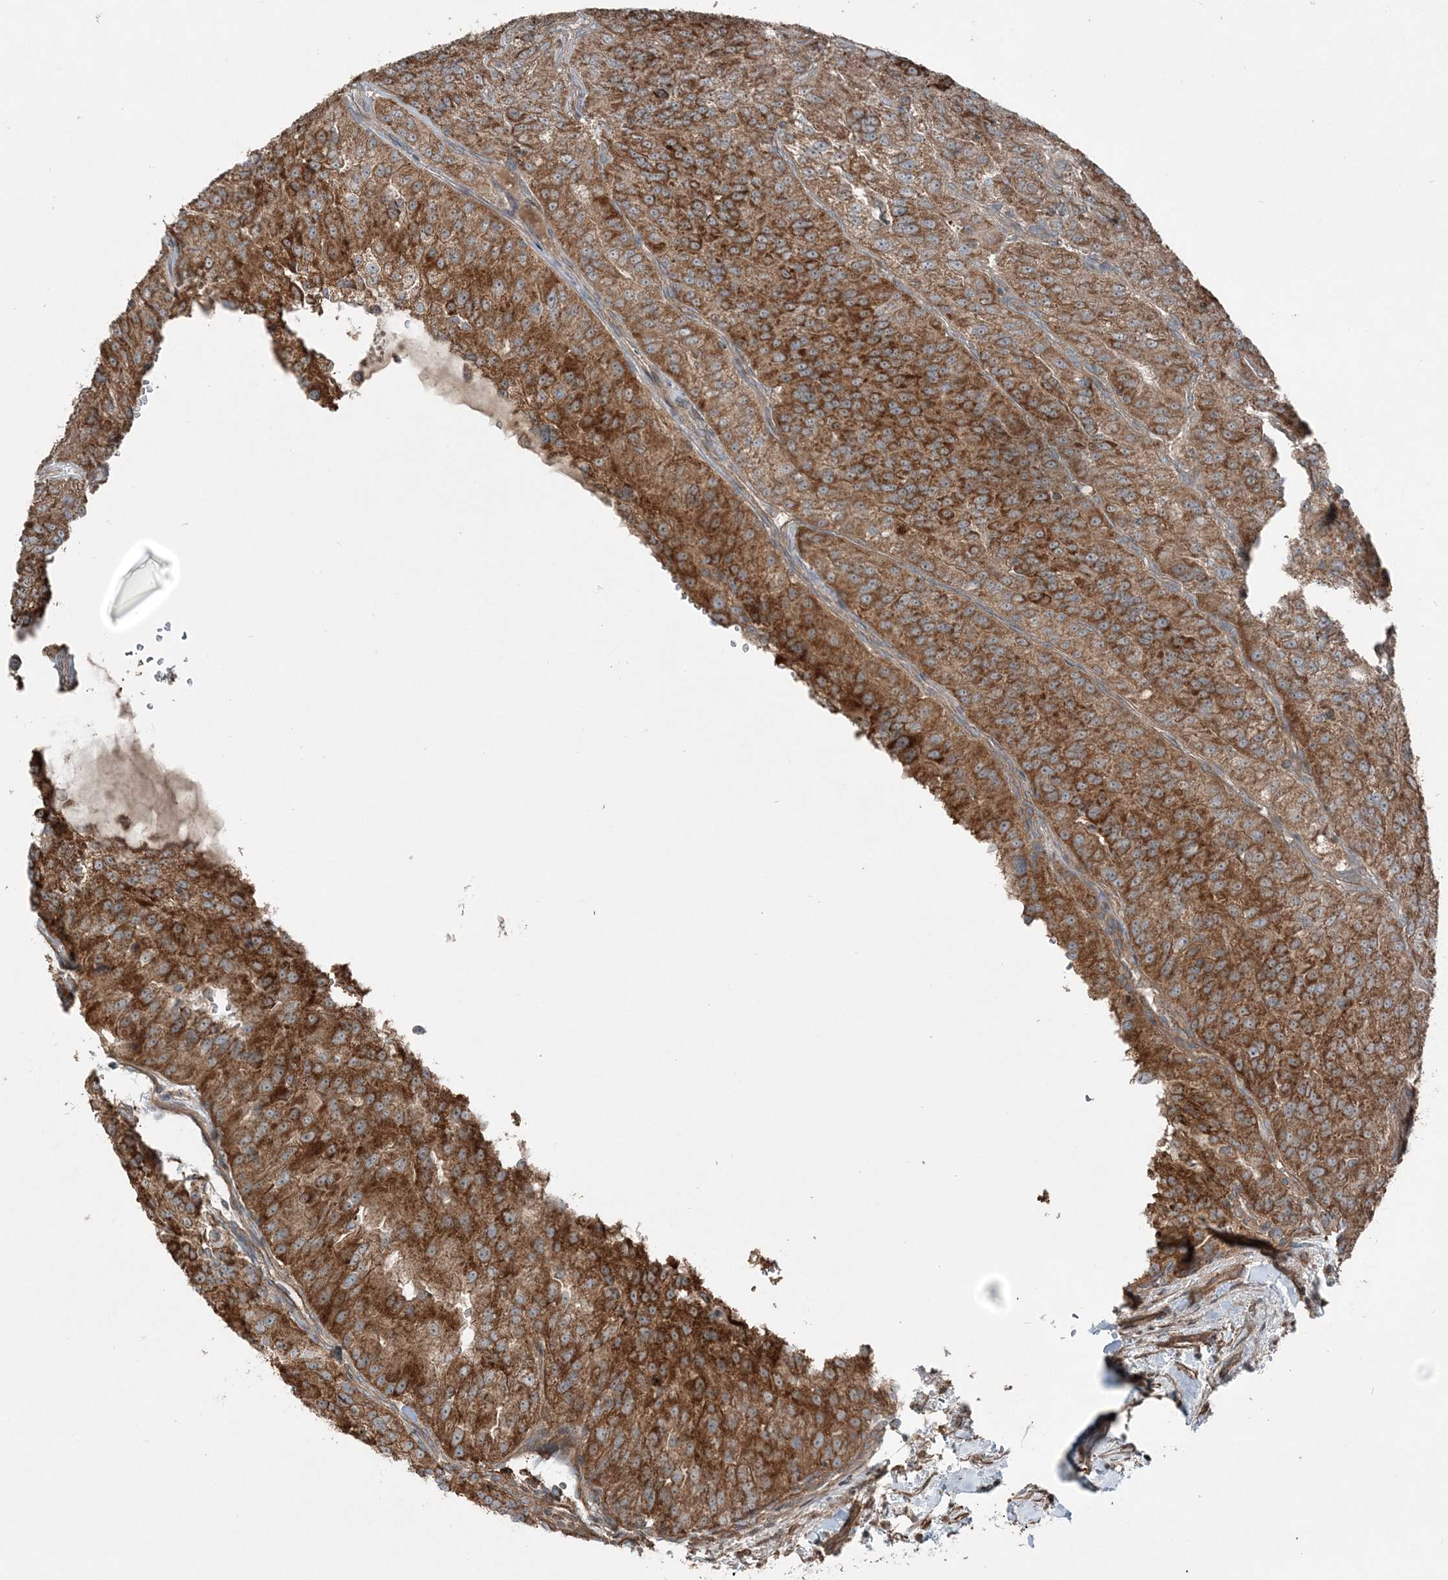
{"staining": {"intensity": "strong", "quantity": ">75%", "location": "cytoplasmic/membranous"}, "tissue": "renal cancer", "cell_type": "Tumor cells", "image_type": "cancer", "snomed": [{"axis": "morphology", "description": "Adenocarcinoma, NOS"}, {"axis": "topography", "description": "Kidney"}], "caption": "About >75% of tumor cells in human renal cancer reveal strong cytoplasmic/membranous protein positivity as visualized by brown immunohistochemical staining.", "gene": "KY", "patient": {"sex": "female", "age": 63}}